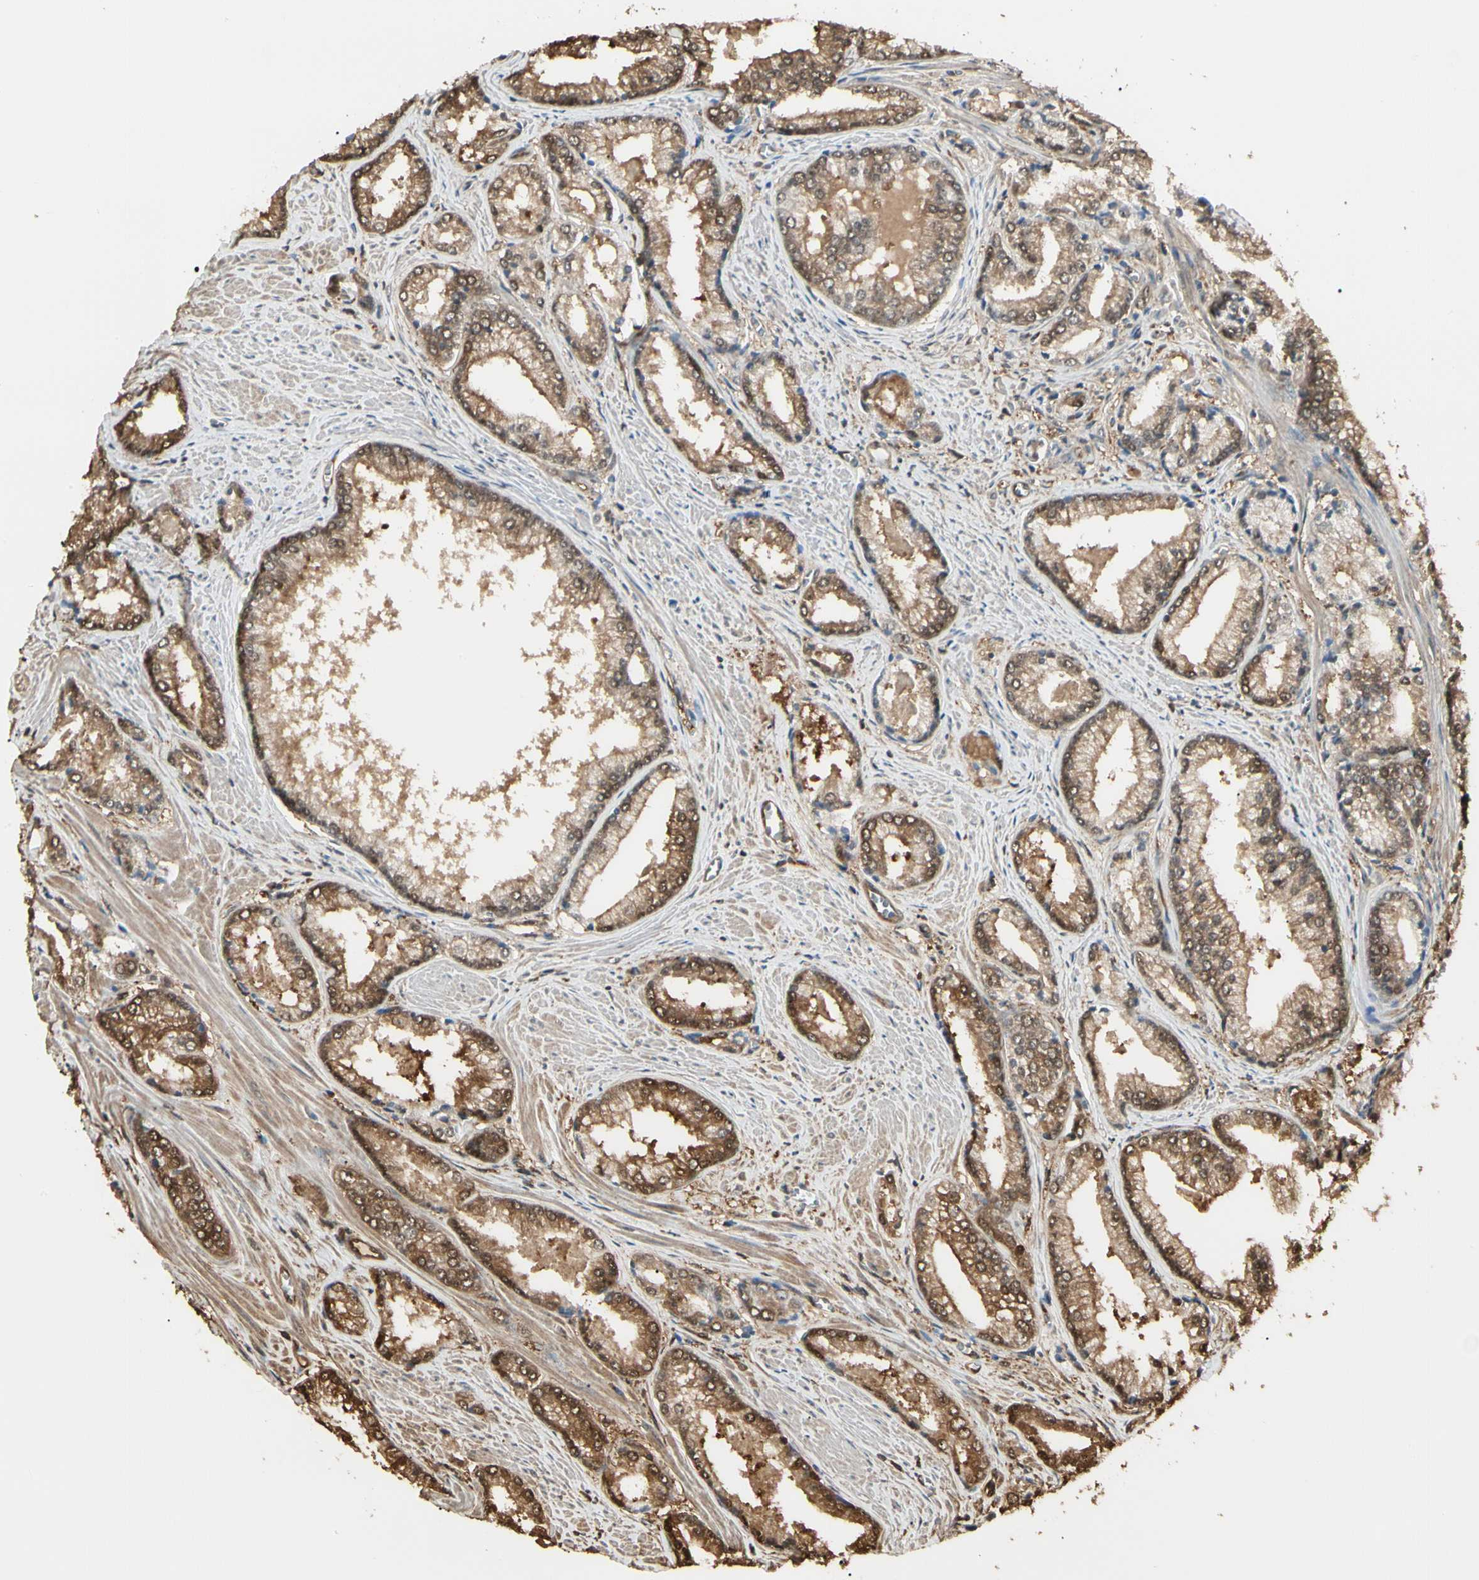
{"staining": {"intensity": "moderate", "quantity": ">75%", "location": "cytoplasmic/membranous,nuclear"}, "tissue": "prostate cancer", "cell_type": "Tumor cells", "image_type": "cancer", "snomed": [{"axis": "morphology", "description": "Adenocarcinoma, Low grade"}, {"axis": "topography", "description": "Prostate"}], "caption": "The image reveals staining of prostate low-grade adenocarcinoma, revealing moderate cytoplasmic/membranous and nuclear protein positivity (brown color) within tumor cells.", "gene": "YWHAE", "patient": {"sex": "male", "age": 64}}